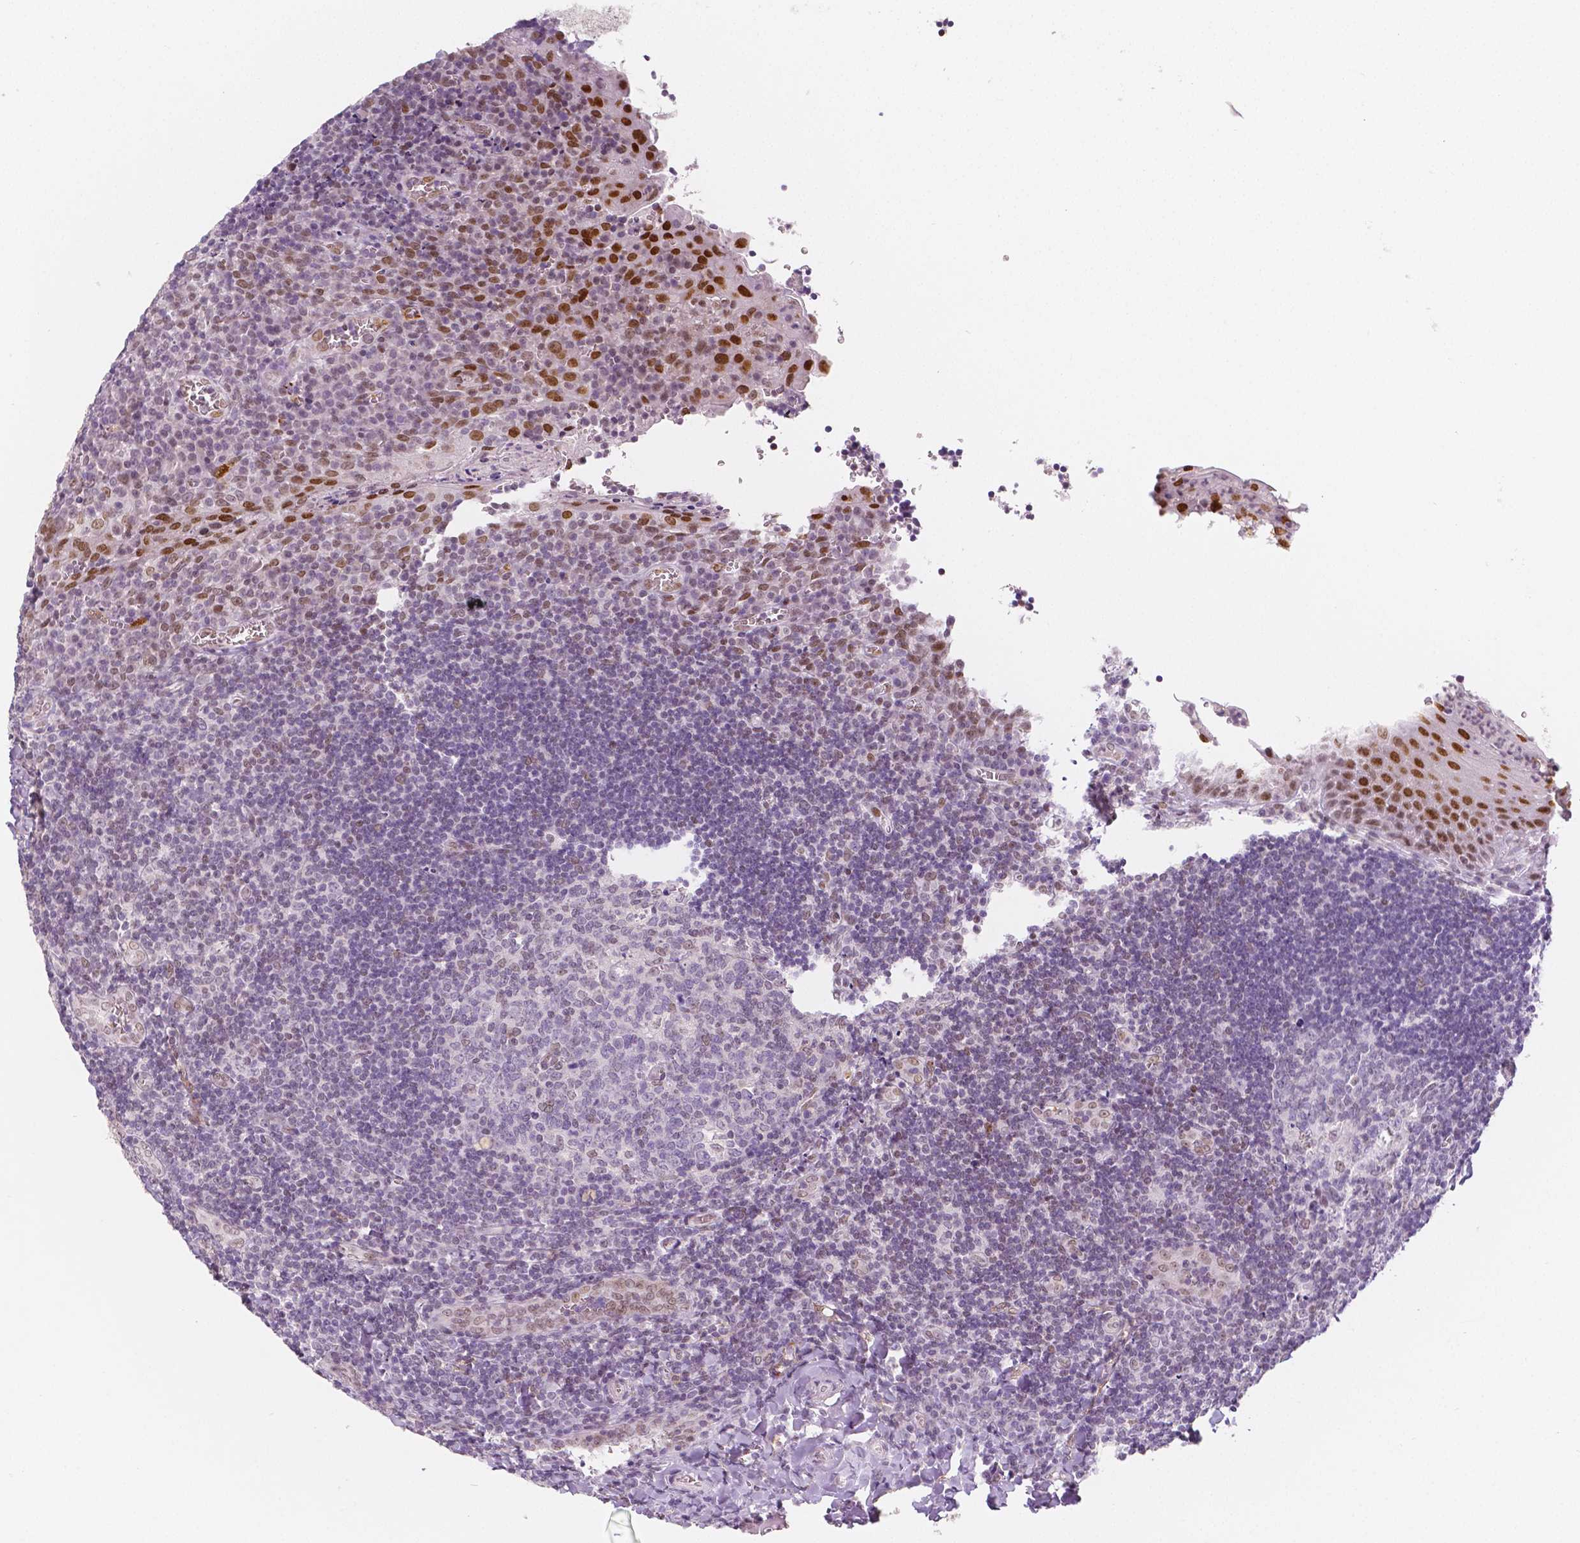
{"staining": {"intensity": "negative", "quantity": "none", "location": "none"}, "tissue": "tonsil", "cell_type": "Germinal center cells", "image_type": "normal", "snomed": [{"axis": "morphology", "description": "Normal tissue, NOS"}, {"axis": "morphology", "description": "Inflammation, NOS"}, {"axis": "topography", "description": "Tonsil"}], "caption": "A histopathology image of tonsil stained for a protein reveals no brown staining in germinal center cells.", "gene": "KDM5B", "patient": {"sex": "female", "age": 31}}